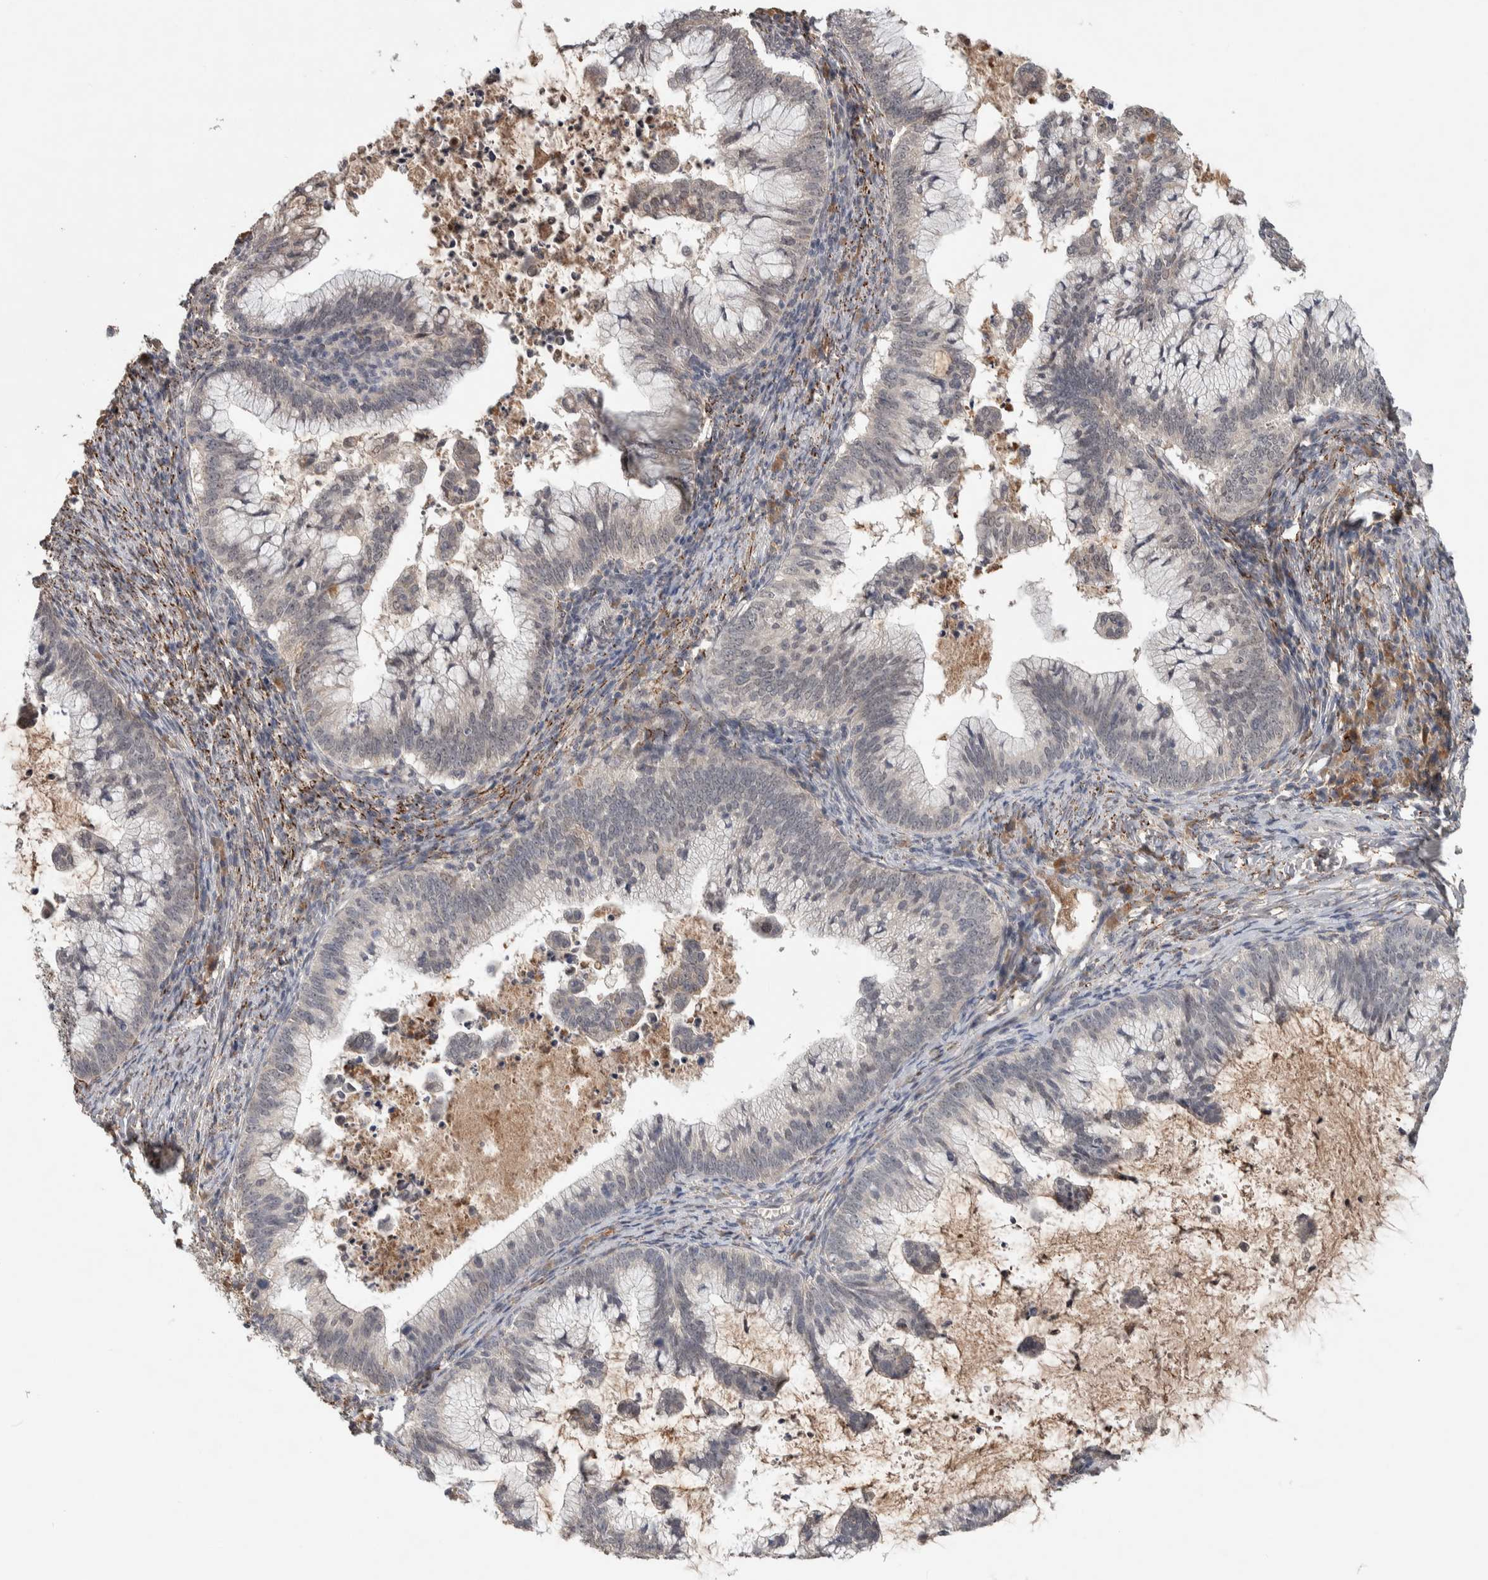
{"staining": {"intensity": "negative", "quantity": "none", "location": "none"}, "tissue": "cervical cancer", "cell_type": "Tumor cells", "image_type": "cancer", "snomed": [{"axis": "morphology", "description": "Adenocarcinoma, NOS"}, {"axis": "topography", "description": "Cervix"}], "caption": "Immunohistochemistry image of human adenocarcinoma (cervical) stained for a protein (brown), which demonstrates no staining in tumor cells.", "gene": "CHRM3", "patient": {"sex": "female", "age": 36}}